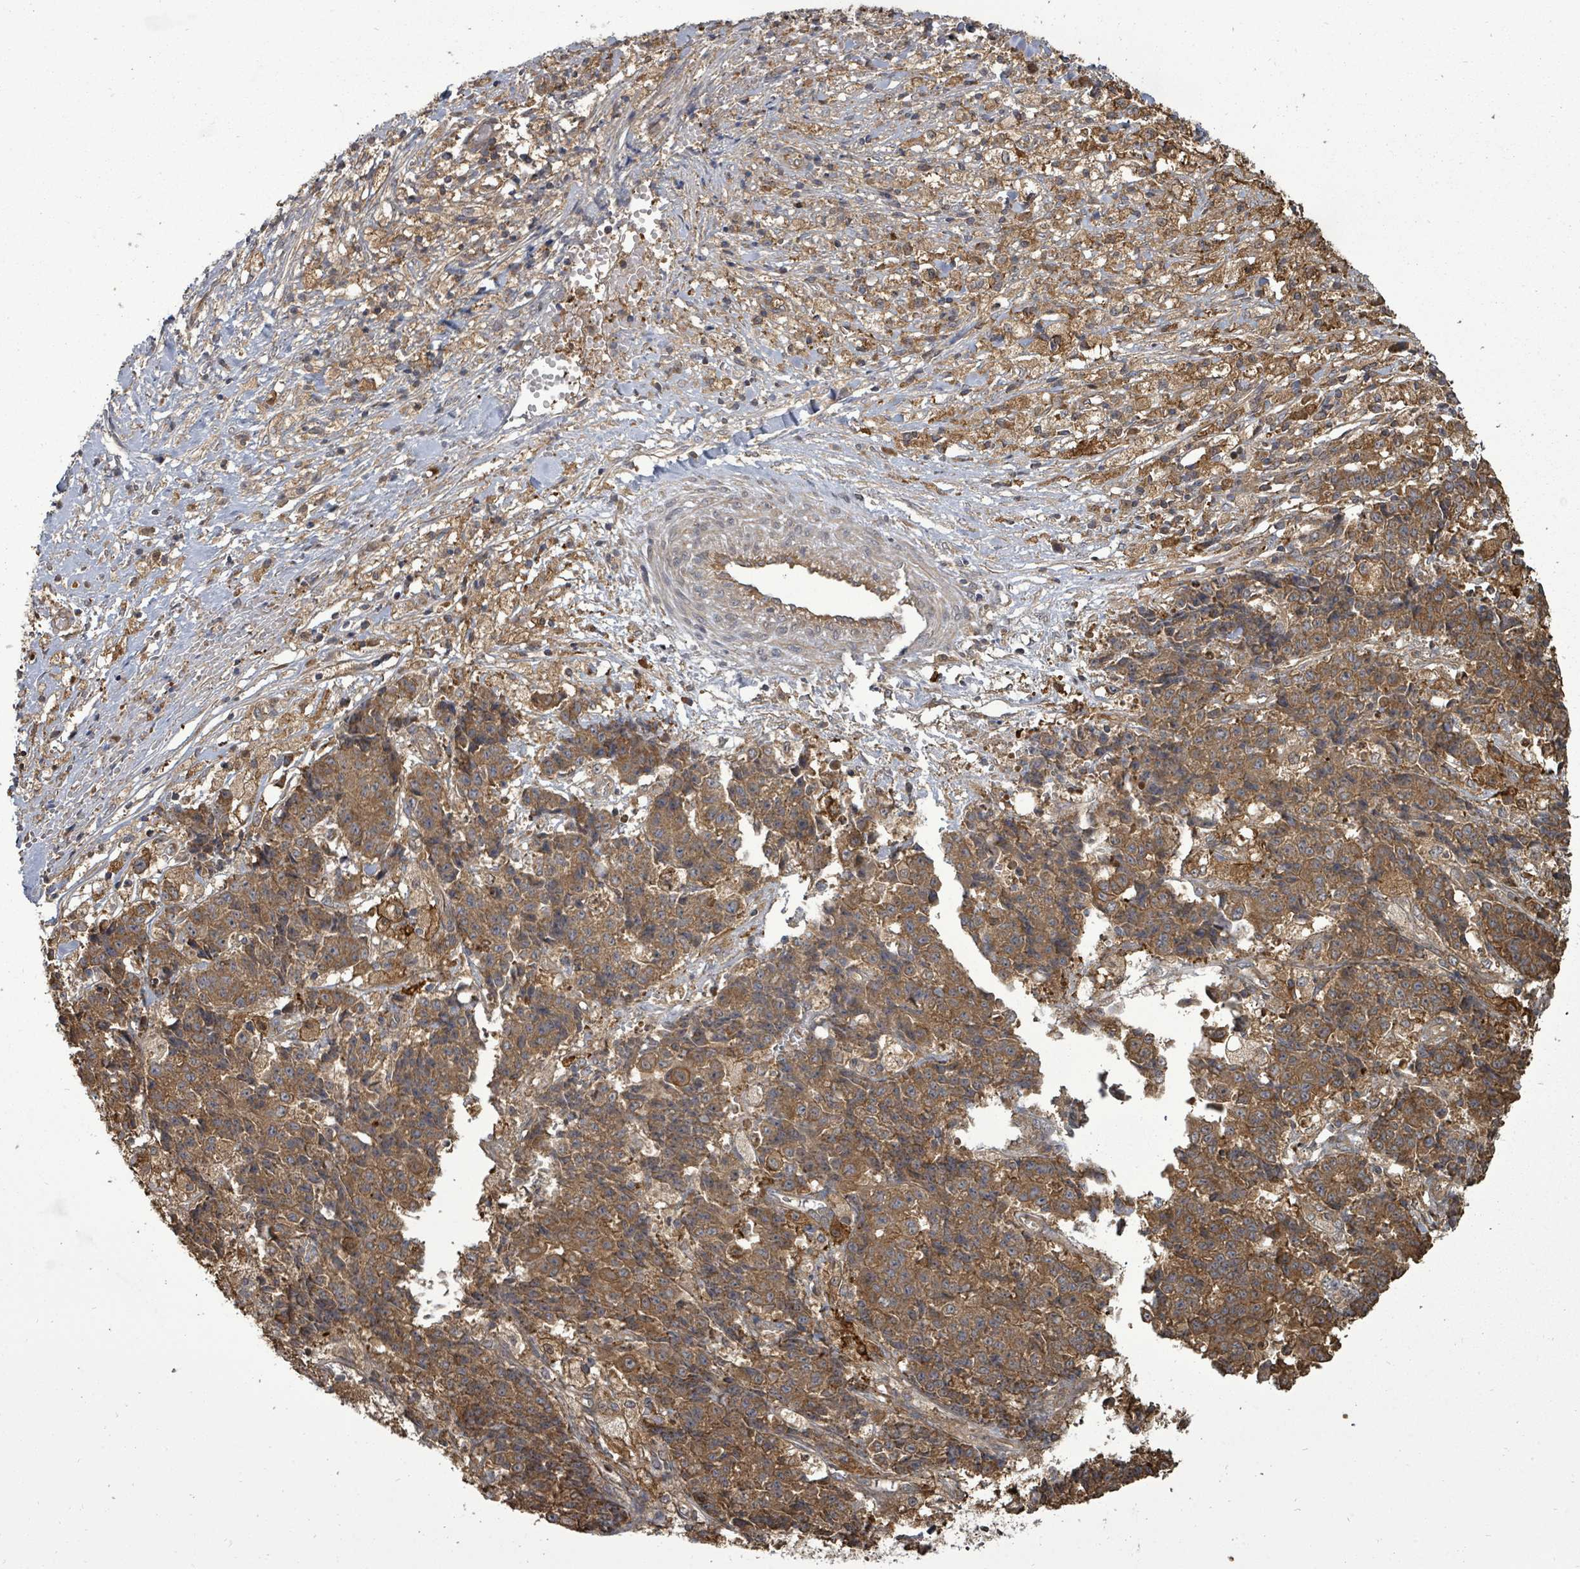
{"staining": {"intensity": "moderate", "quantity": ">75%", "location": "cytoplasmic/membranous"}, "tissue": "ovarian cancer", "cell_type": "Tumor cells", "image_type": "cancer", "snomed": [{"axis": "morphology", "description": "Carcinoma, endometroid"}, {"axis": "topography", "description": "Ovary"}], "caption": "High-magnification brightfield microscopy of ovarian cancer (endometroid carcinoma) stained with DAB (brown) and counterstained with hematoxylin (blue). tumor cells exhibit moderate cytoplasmic/membranous expression is identified in about>75% of cells.", "gene": "EIF3C", "patient": {"sex": "female", "age": 42}}